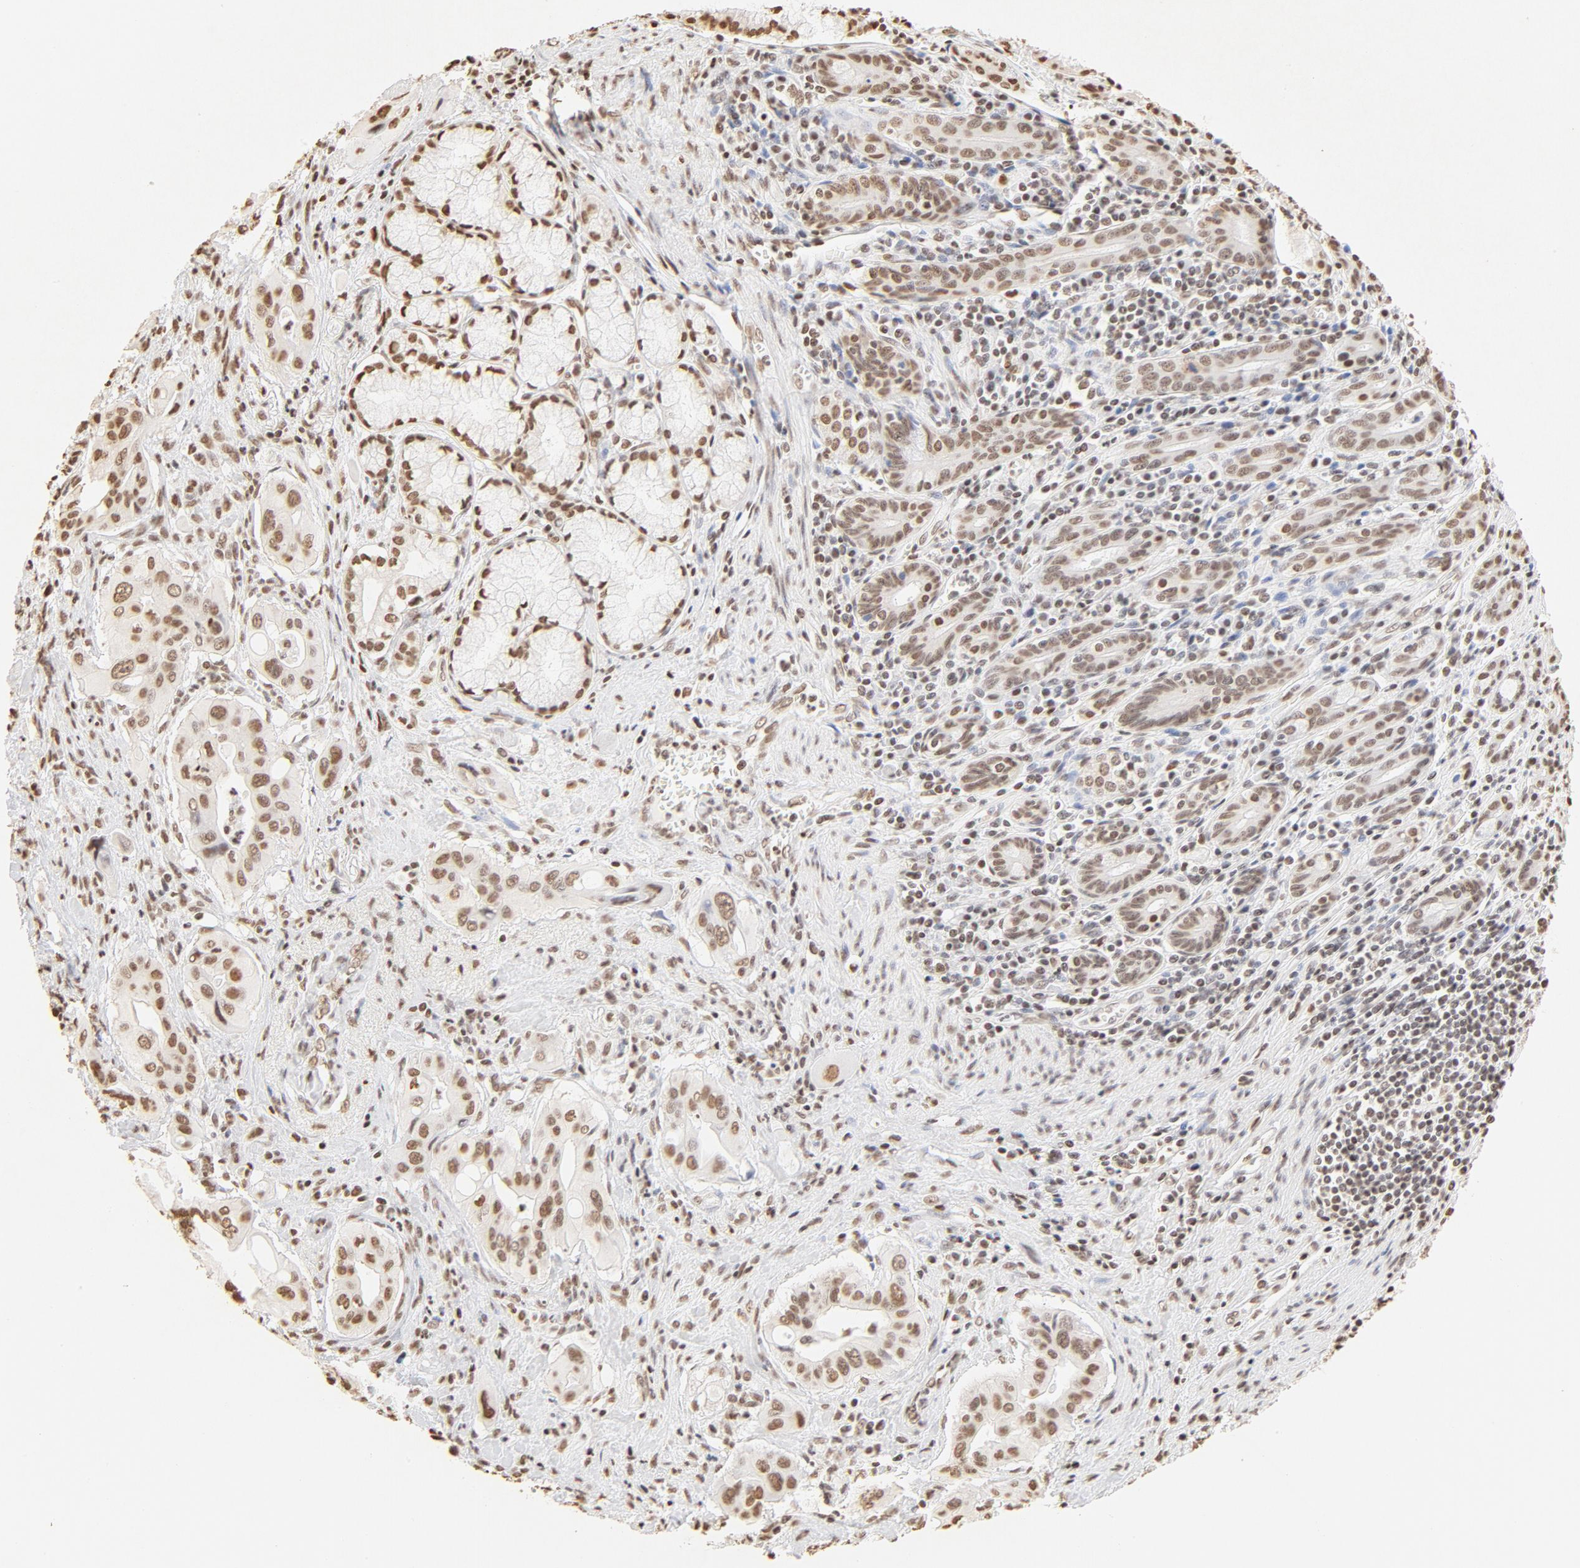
{"staining": {"intensity": "moderate", "quantity": ">75%", "location": "nuclear"}, "tissue": "pancreatic cancer", "cell_type": "Tumor cells", "image_type": "cancer", "snomed": [{"axis": "morphology", "description": "Adenocarcinoma, NOS"}, {"axis": "topography", "description": "Pancreas"}], "caption": "Tumor cells show medium levels of moderate nuclear expression in approximately >75% of cells in pancreatic adenocarcinoma.", "gene": "ZNF540", "patient": {"sex": "male", "age": 77}}